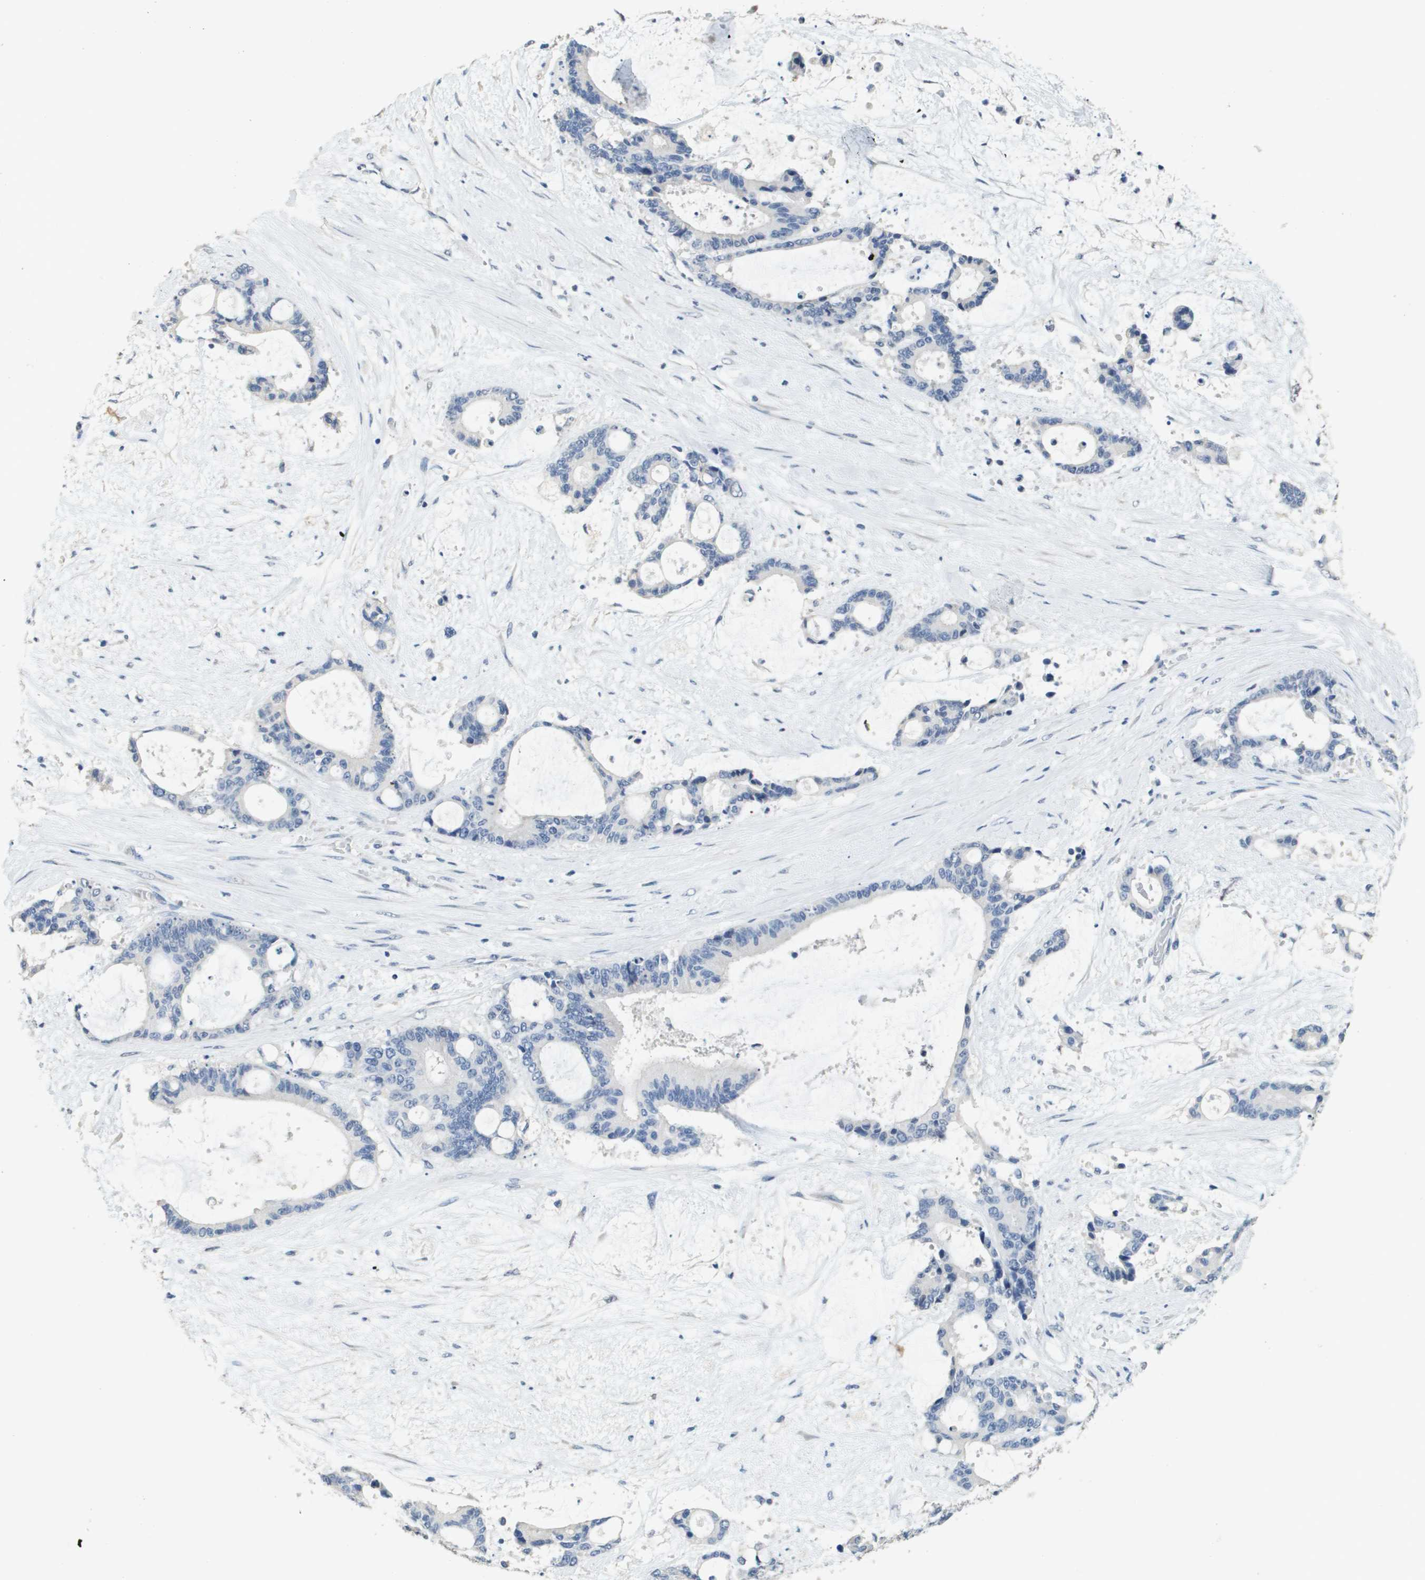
{"staining": {"intensity": "negative", "quantity": "none", "location": "none"}, "tissue": "liver cancer", "cell_type": "Tumor cells", "image_type": "cancer", "snomed": [{"axis": "morphology", "description": "Normal tissue, NOS"}, {"axis": "morphology", "description": "Cholangiocarcinoma"}, {"axis": "topography", "description": "Liver"}, {"axis": "topography", "description": "Peripheral nerve tissue"}], "caption": "Immunohistochemical staining of liver cholangiocarcinoma demonstrates no significant expression in tumor cells.", "gene": "MT3", "patient": {"sex": "female", "age": 73}}